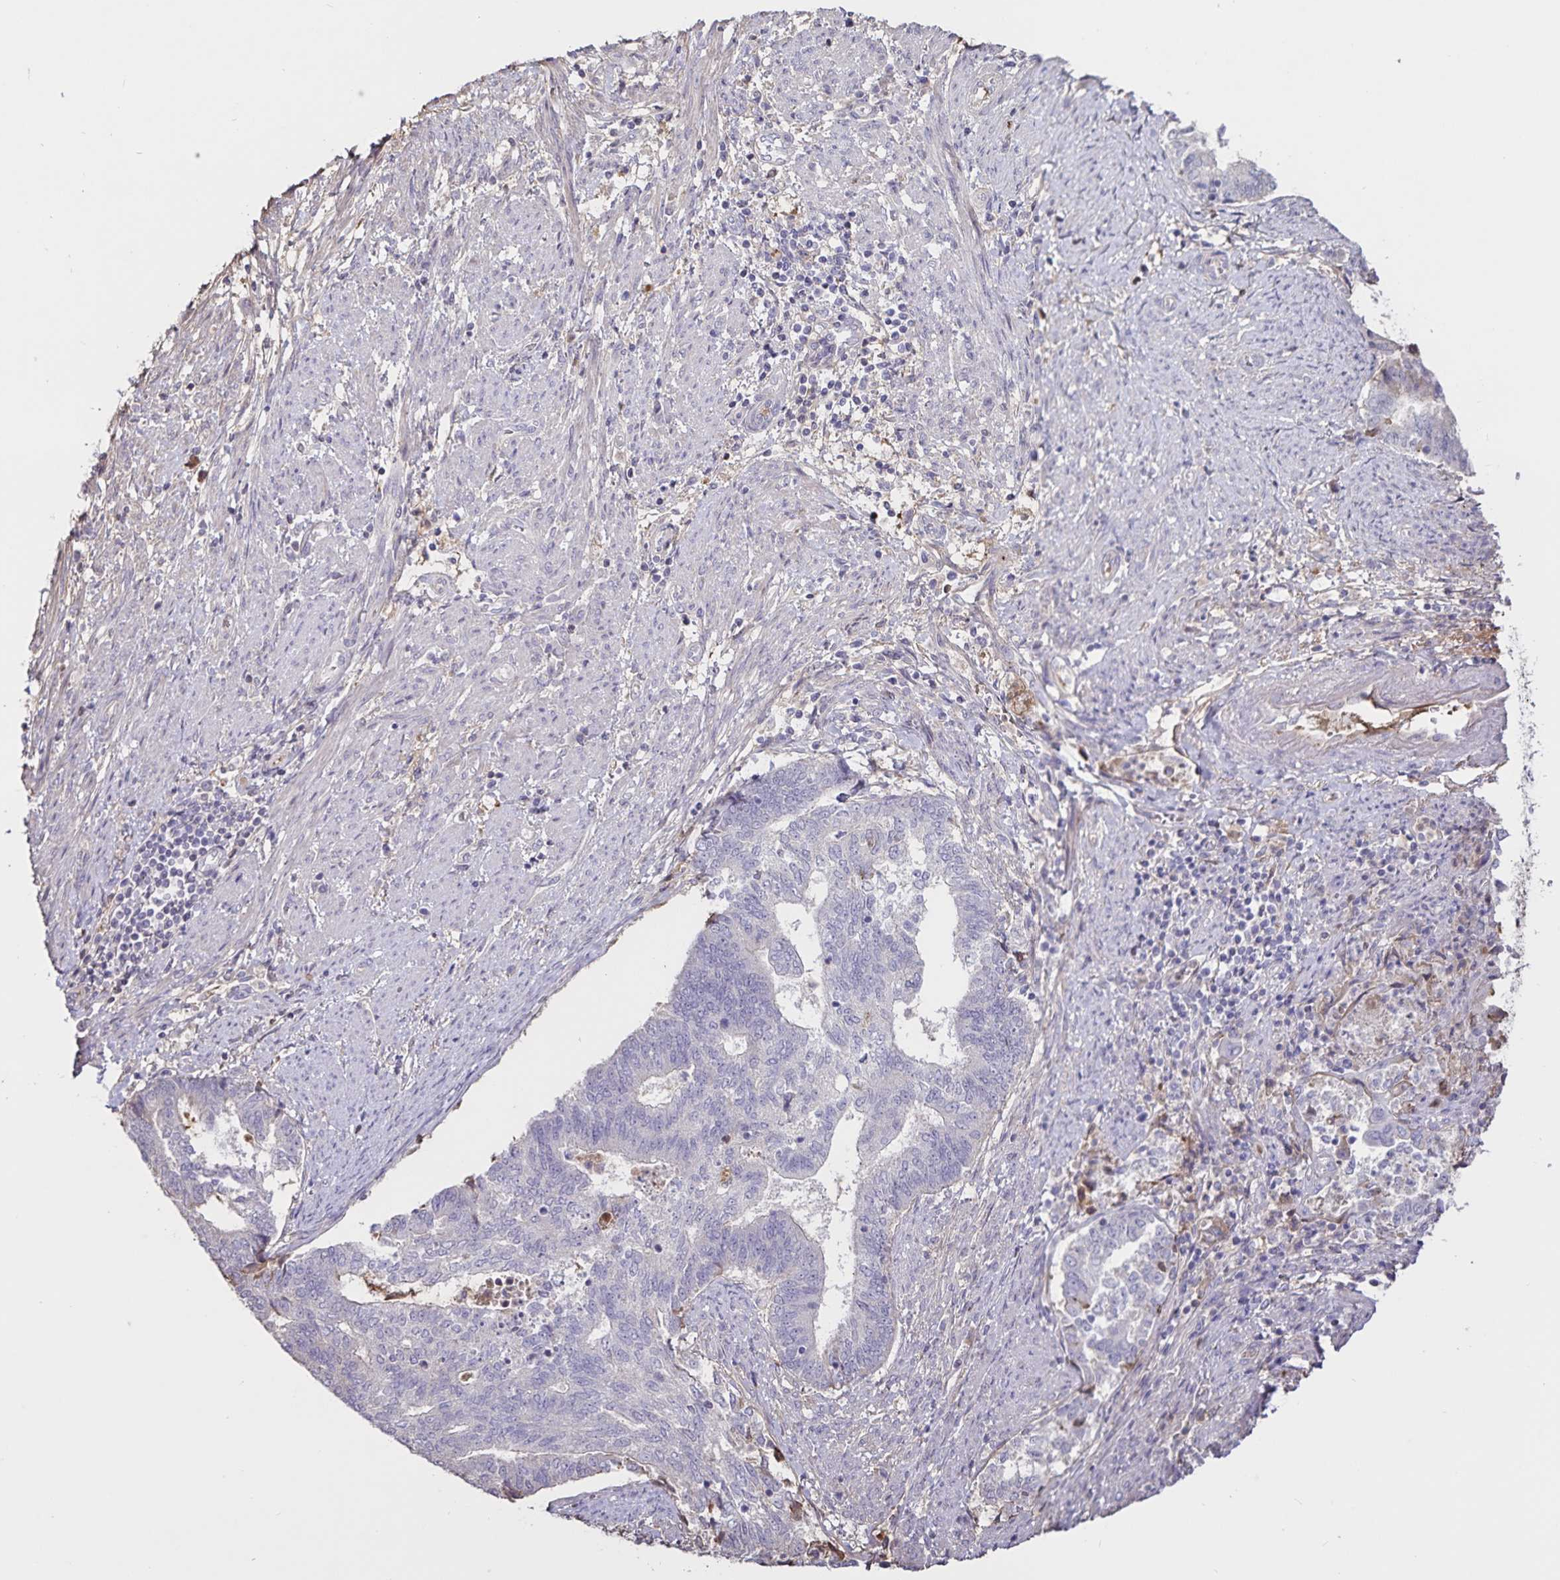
{"staining": {"intensity": "negative", "quantity": "none", "location": "none"}, "tissue": "endometrial cancer", "cell_type": "Tumor cells", "image_type": "cancer", "snomed": [{"axis": "morphology", "description": "Adenocarcinoma, NOS"}, {"axis": "topography", "description": "Endometrium"}], "caption": "DAB immunohistochemical staining of adenocarcinoma (endometrial) shows no significant positivity in tumor cells.", "gene": "FGG", "patient": {"sex": "female", "age": 65}}